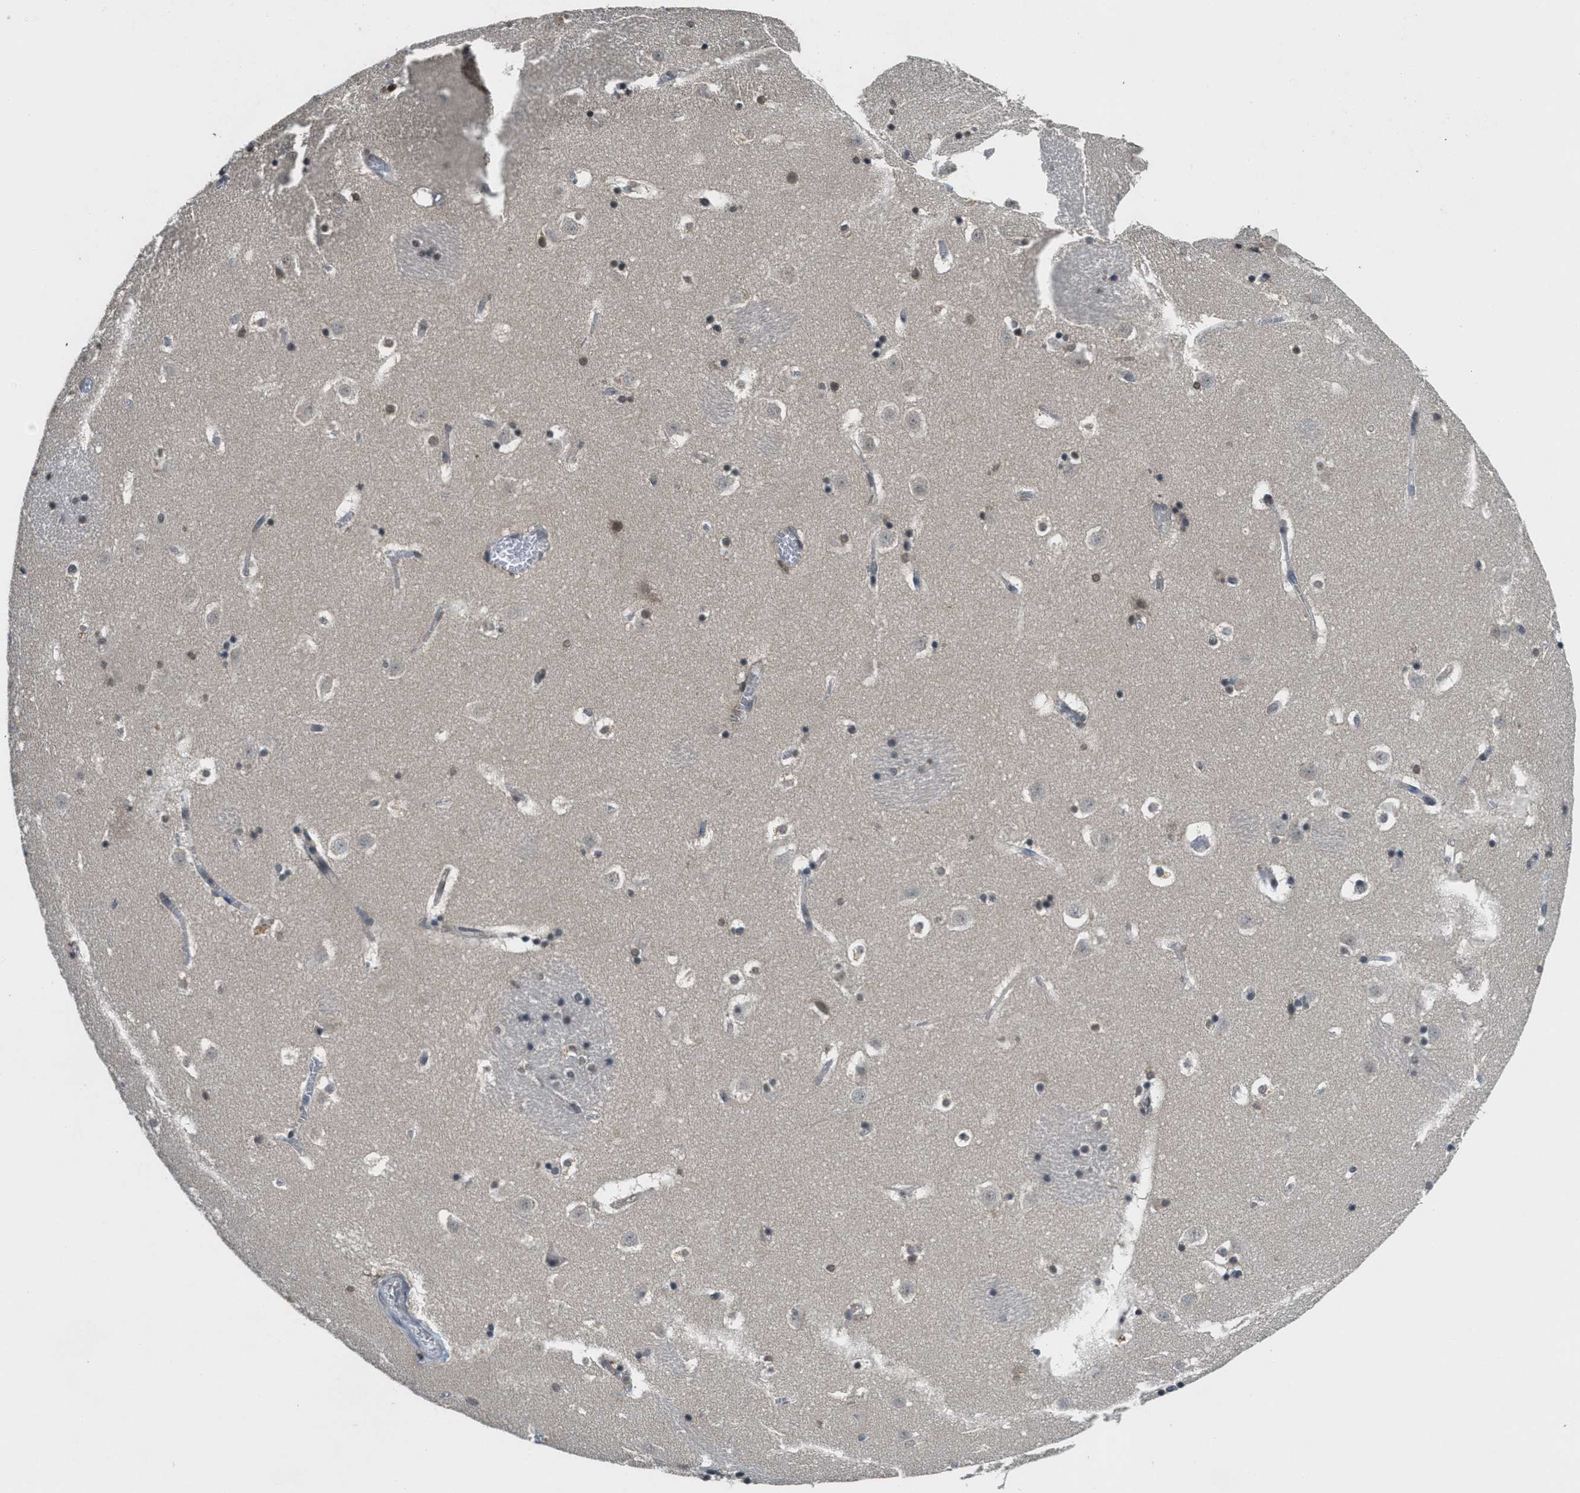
{"staining": {"intensity": "moderate", "quantity": ">75%", "location": "nuclear"}, "tissue": "caudate", "cell_type": "Glial cells", "image_type": "normal", "snomed": [{"axis": "morphology", "description": "Normal tissue, NOS"}, {"axis": "topography", "description": "Lateral ventricle wall"}], "caption": "A micrograph showing moderate nuclear positivity in about >75% of glial cells in benign caudate, as visualized by brown immunohistochemical staining.", "gene": "DNAJB1", "patient": {"sex": "male", "age": 45}}